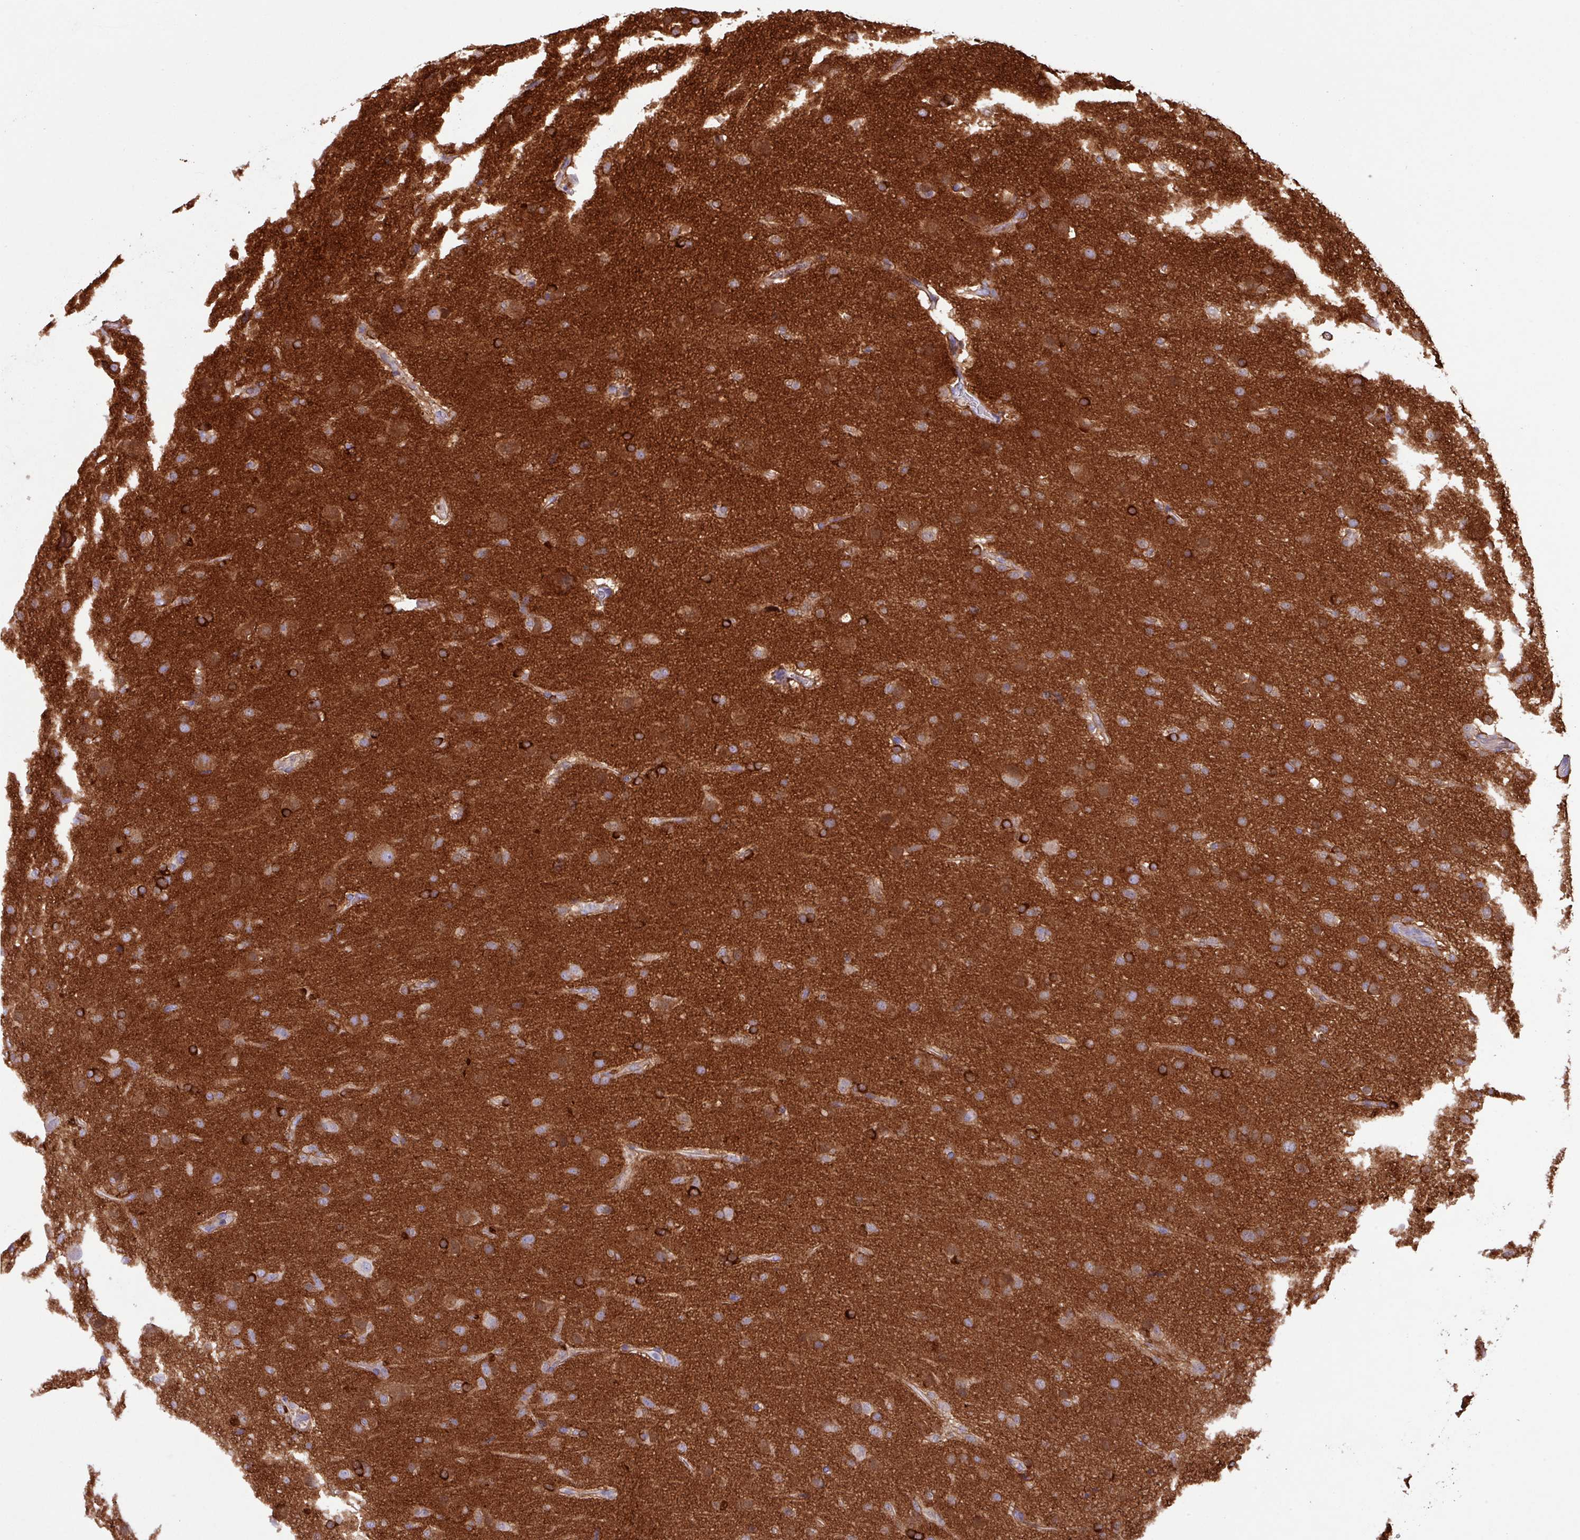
{"staining": {"intensity": "strong", "quantity": "<25%", "location": "cytoplasmic/membranous"}, "tissue": "glioma", "cell_type": "Tumor cells", "image_type": "cancer", "snomed": [{"axis": "morphology", "description": "Glioma, malignant, Low grade"}, {"axis": "topography", "description": "Brain"}], "caption": "The micrograph demonstrates staining of low-grade glioma (malignant), revealing strong cytoplasmic/membranous protein staining (brown color) within tumor cells.", "gene": "KIRREL3", "patient": {"sex": "male", "age": 65}}